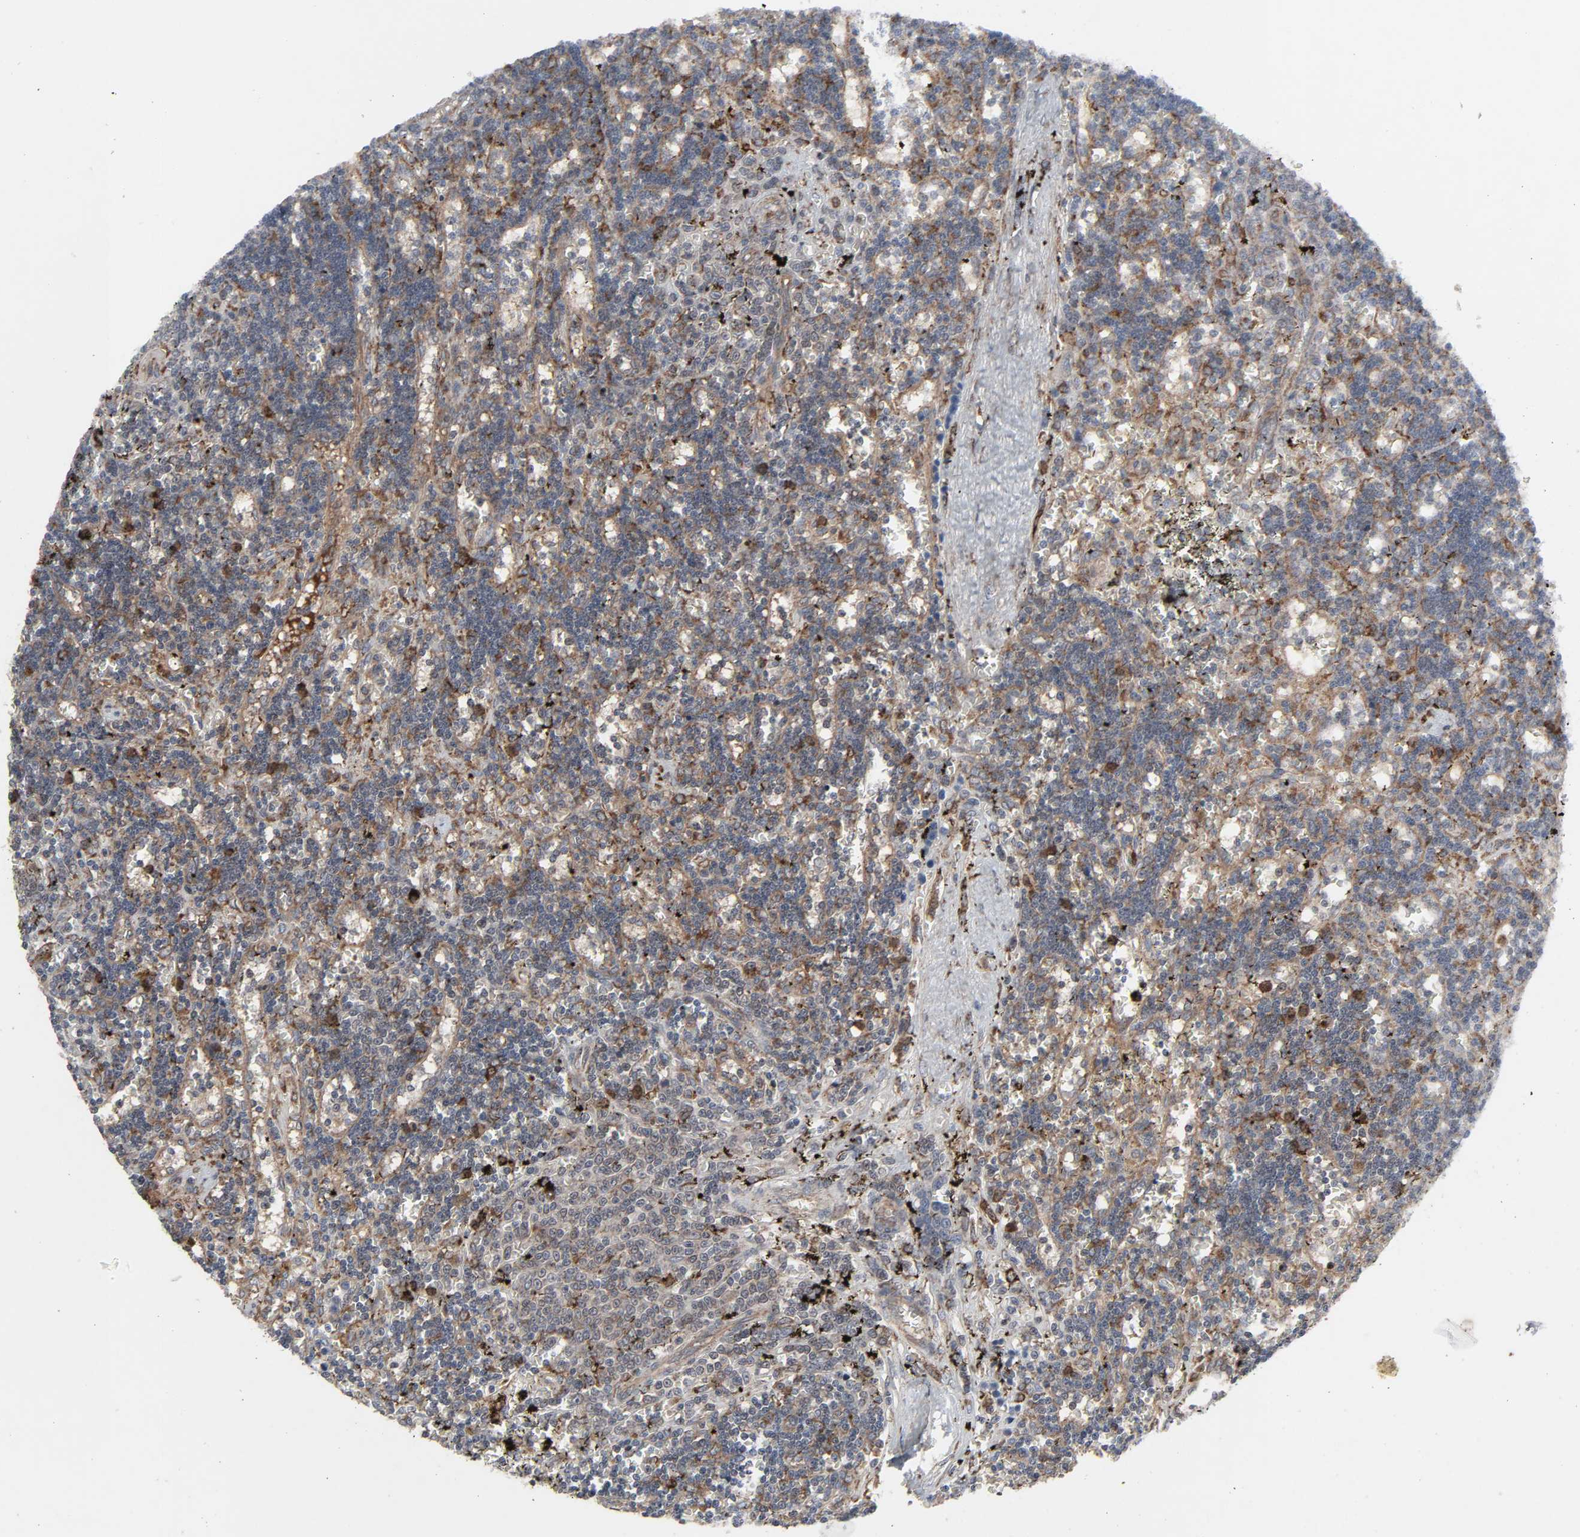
{"staining": {"intensity": "negative", "quantity": "none", "location": "none"}, "tissue": "lymphoma", "cell_type": "Tumor cells", "image_type": "cancer", "snomed": [{"axis": "morphology", "description": "Malignant lymphoma, non-Hodgkin's type, Low grade"}, {"axis": "topography", "description": "Spleen"}], "caption": "Low-grade malignant lymphoma, non-Hodgkin's type stained for a protein using immunohistochemistry shows no staining tumor cells.", "gene": "ADCY4", "patient": {"sex": "male", "age": 60}}